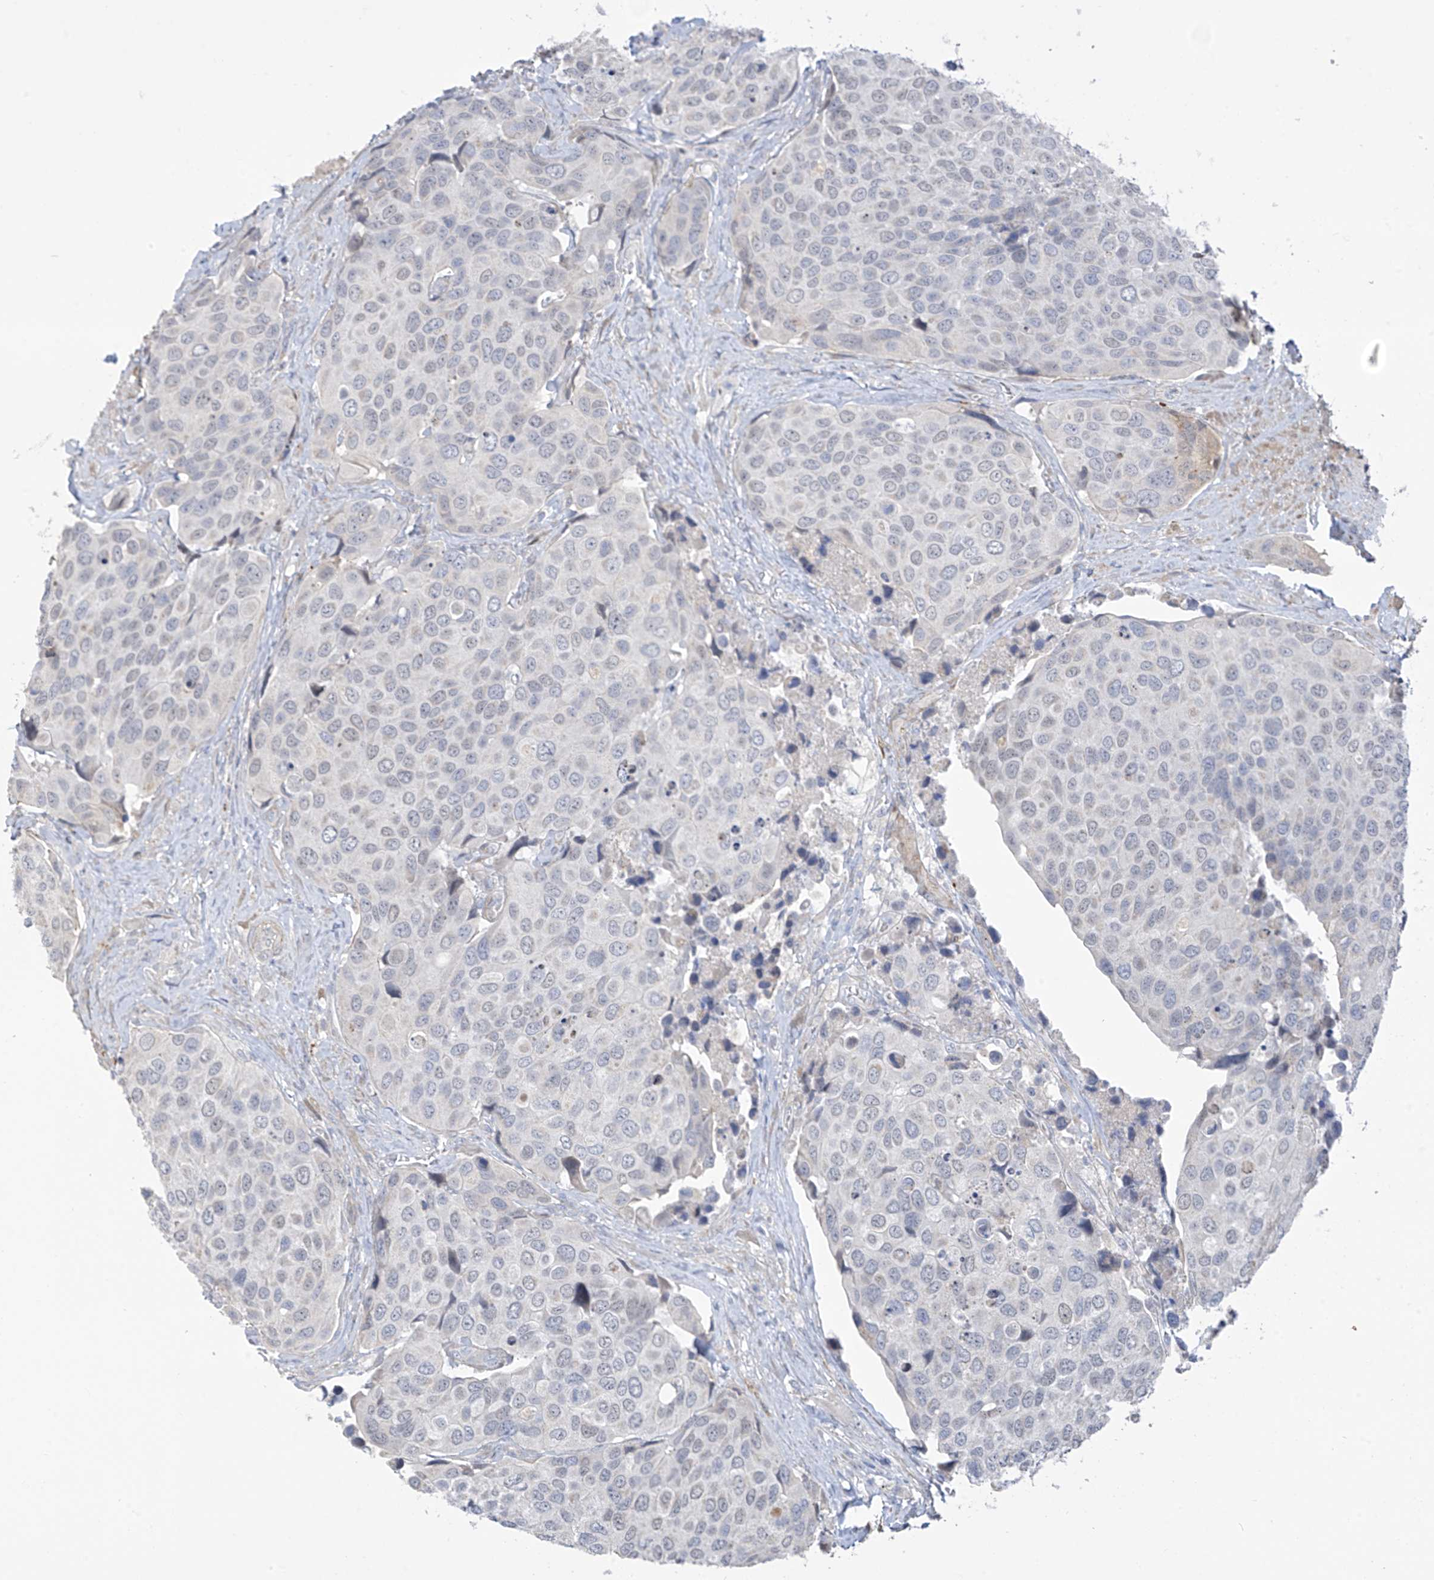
{"staining": {"intensity": "negative", "quantity": "none", "location": "none"}, "tissue": "urothelial cancer", "cell_type": "Tumor cells", "image_type": "cancer", "snomed": [{"axis": "morphology", "description": "Urothelial carcinoma, High grade"}, {"axis": "topography", "description": "Urinary bladder"}], "caption": "Immunohistochemical staining of human urothelial carcinoma (high-grade) reveals no significant positivity in tumor cells. Brightfield microscopy of immunohistochemistry (IHC) stained with DAB (3,3'-diaminobenzidine) (brown) and hematoxylin (blue), captured at high magnification.", "gene": "ZNF641", "patient": {"sex": "male", "age": 74}}